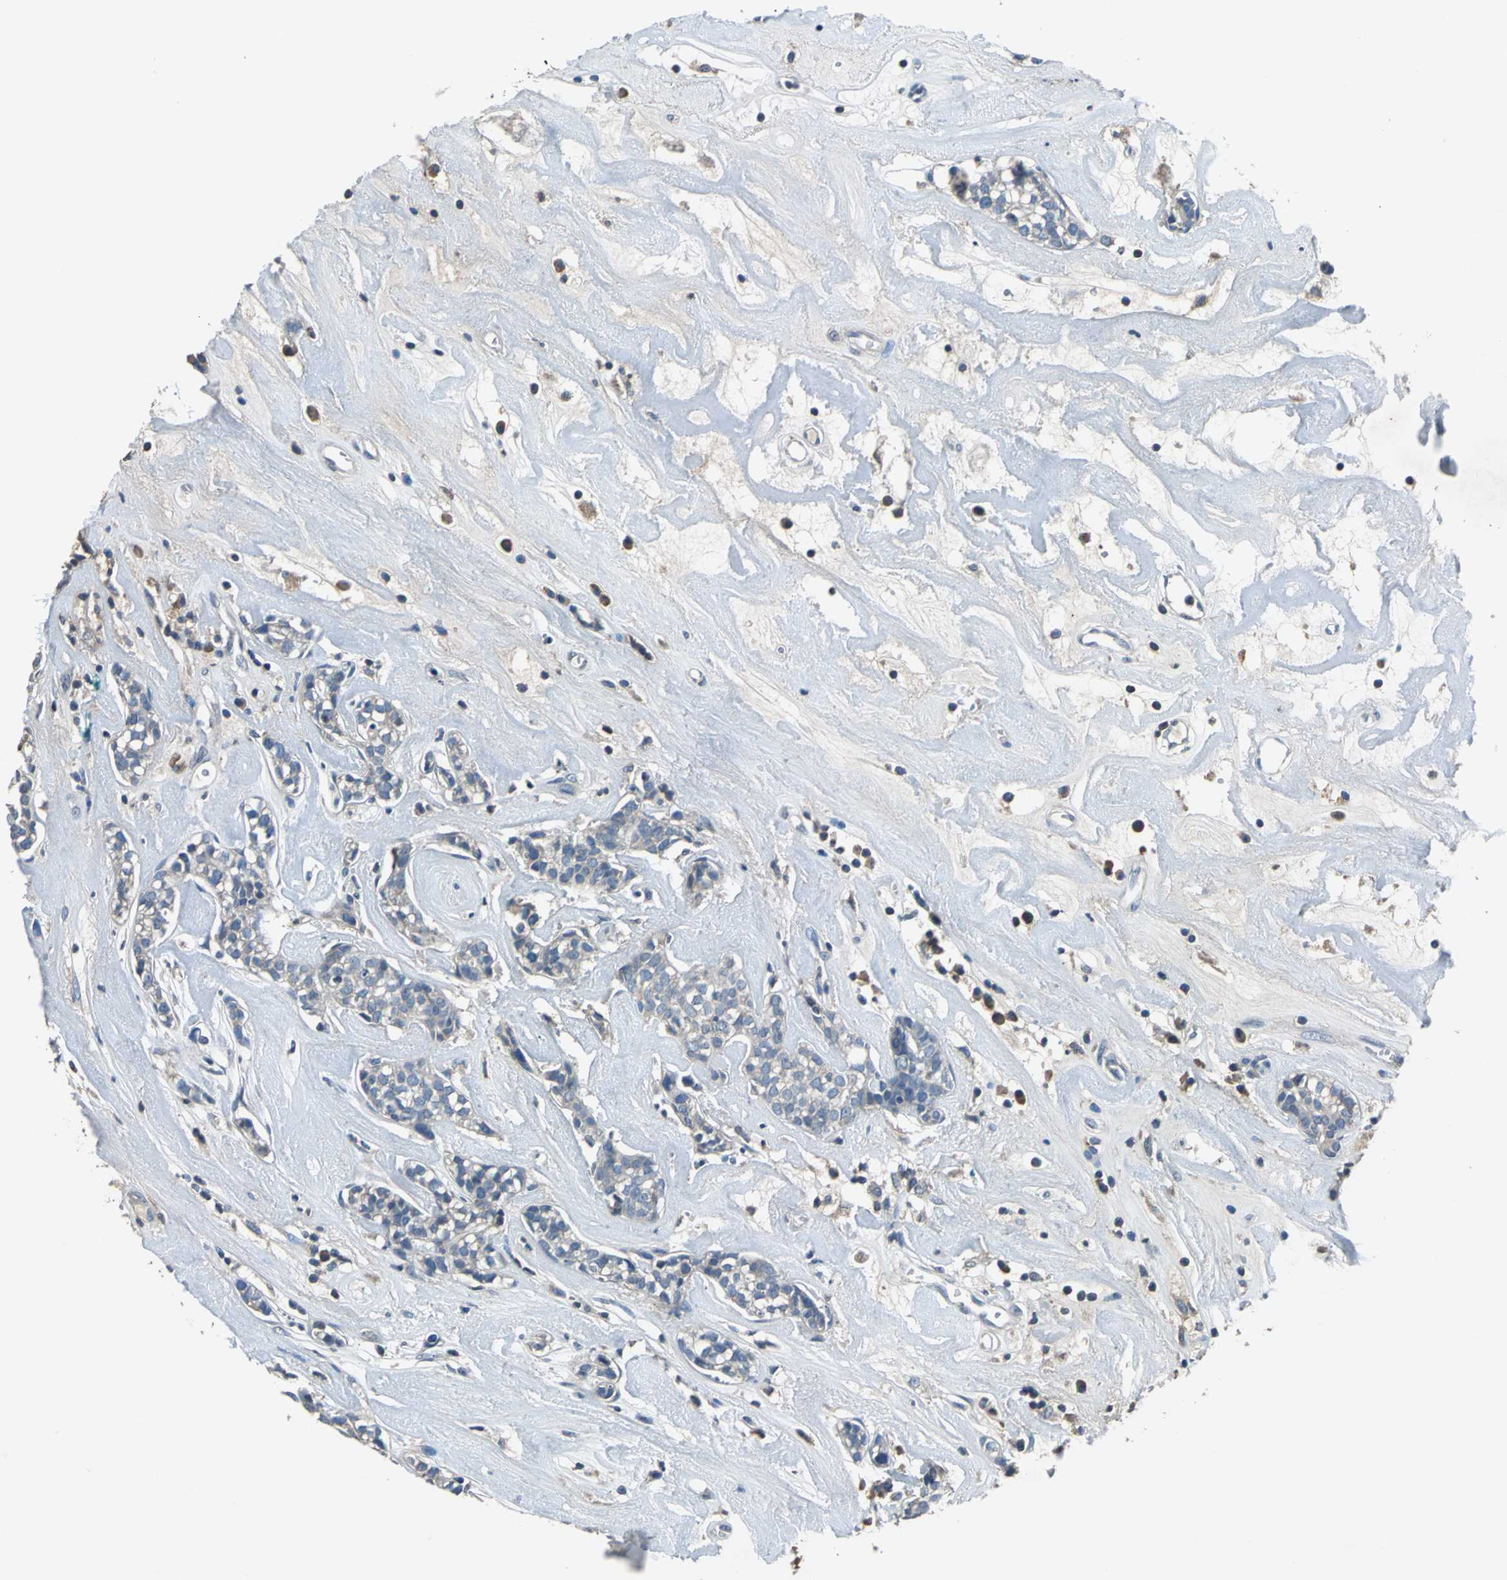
{"staining": {"intensity": "weak", "quantity": "<25%", "location": "cytoplasmic/membranous"}, "tissue": "head and neck cancer", "cell_type": "Tumor cells", "image_type": "cancer", "snomed": [{"axis": "morphology", "description": "Adenocarcinoma, NOS"}, {"axis": "topography", "description": "Salivary gland"}, {"axis": "topography", "description": "Head-Neck"}], "caption": "Immunohistochemistry (IHC) photomicrograph of neoplastic tissue: head and neck adenocarcinoma stained with DAB (3,3'-diaminobenzidine) displays no significant protein positivity in tumor cells.", "gene": "PRKCA", "patient": {"sex": "female", "age": 65}}